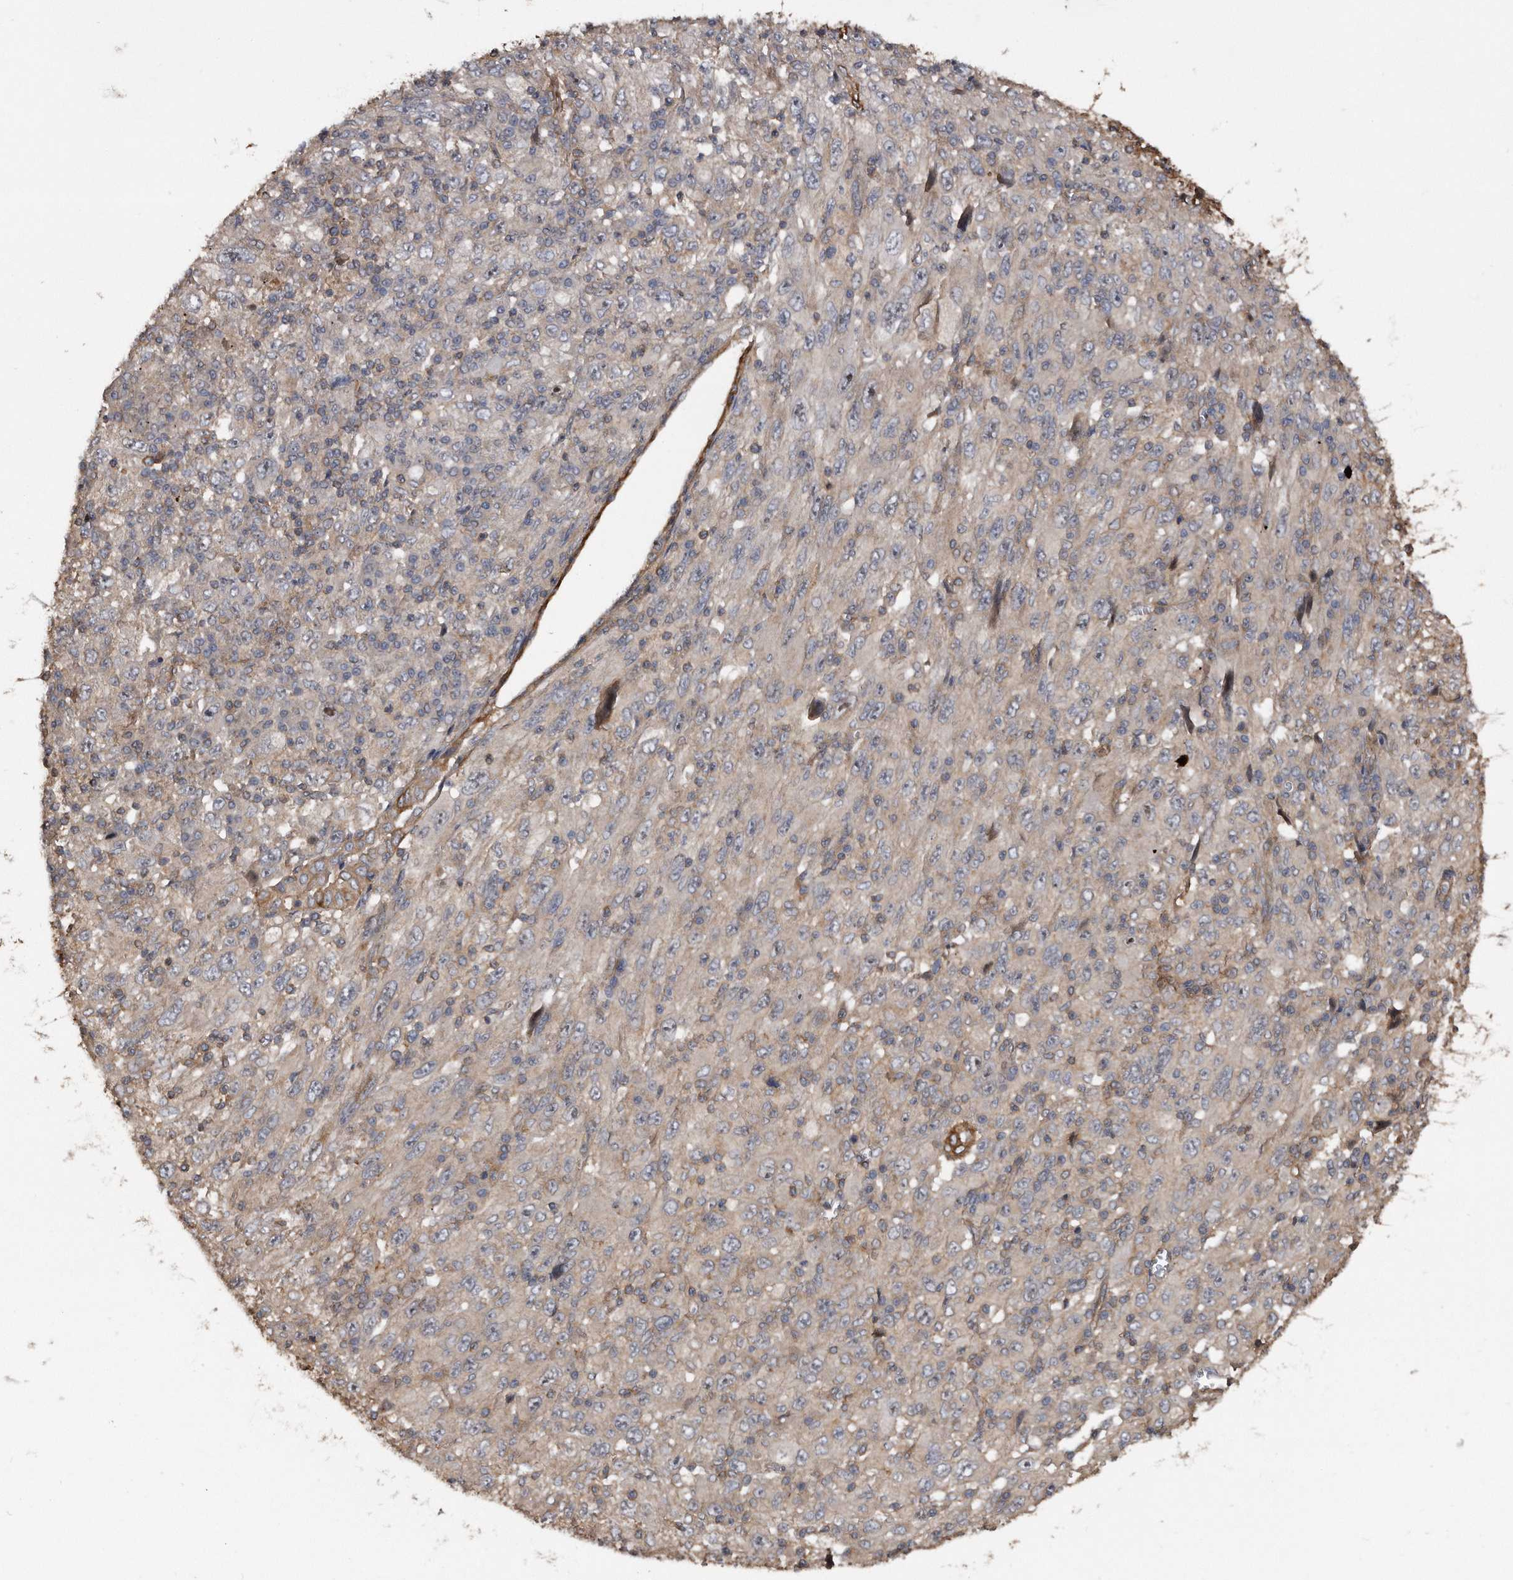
{"staining": {"intensity": "weak", "quantity": "<25%", "location": "cytoplasmic/membranous"}, "tissue": "melanoma", "cell_type": "Tumor cells", "image_type": "cancer", "snomed": [{"axis": "morphology", "description": "Malignant melanoma, Metastatic site"}, {"axis": "topography", "description": "Skin"}], "caption": "DAB immunohistochemical staining of malignant melanoma (metastatic site) displays no significant expression in tumor cells. The staining was performed using DAB (3,3'-diaminobenzidine) to visualize the protein expression in brown, while the nuclei were stained in blue with hematoxylin (Magnification: 20x).", "gene": "KCND3", "patient": {"sex": "female", "age": 56}}